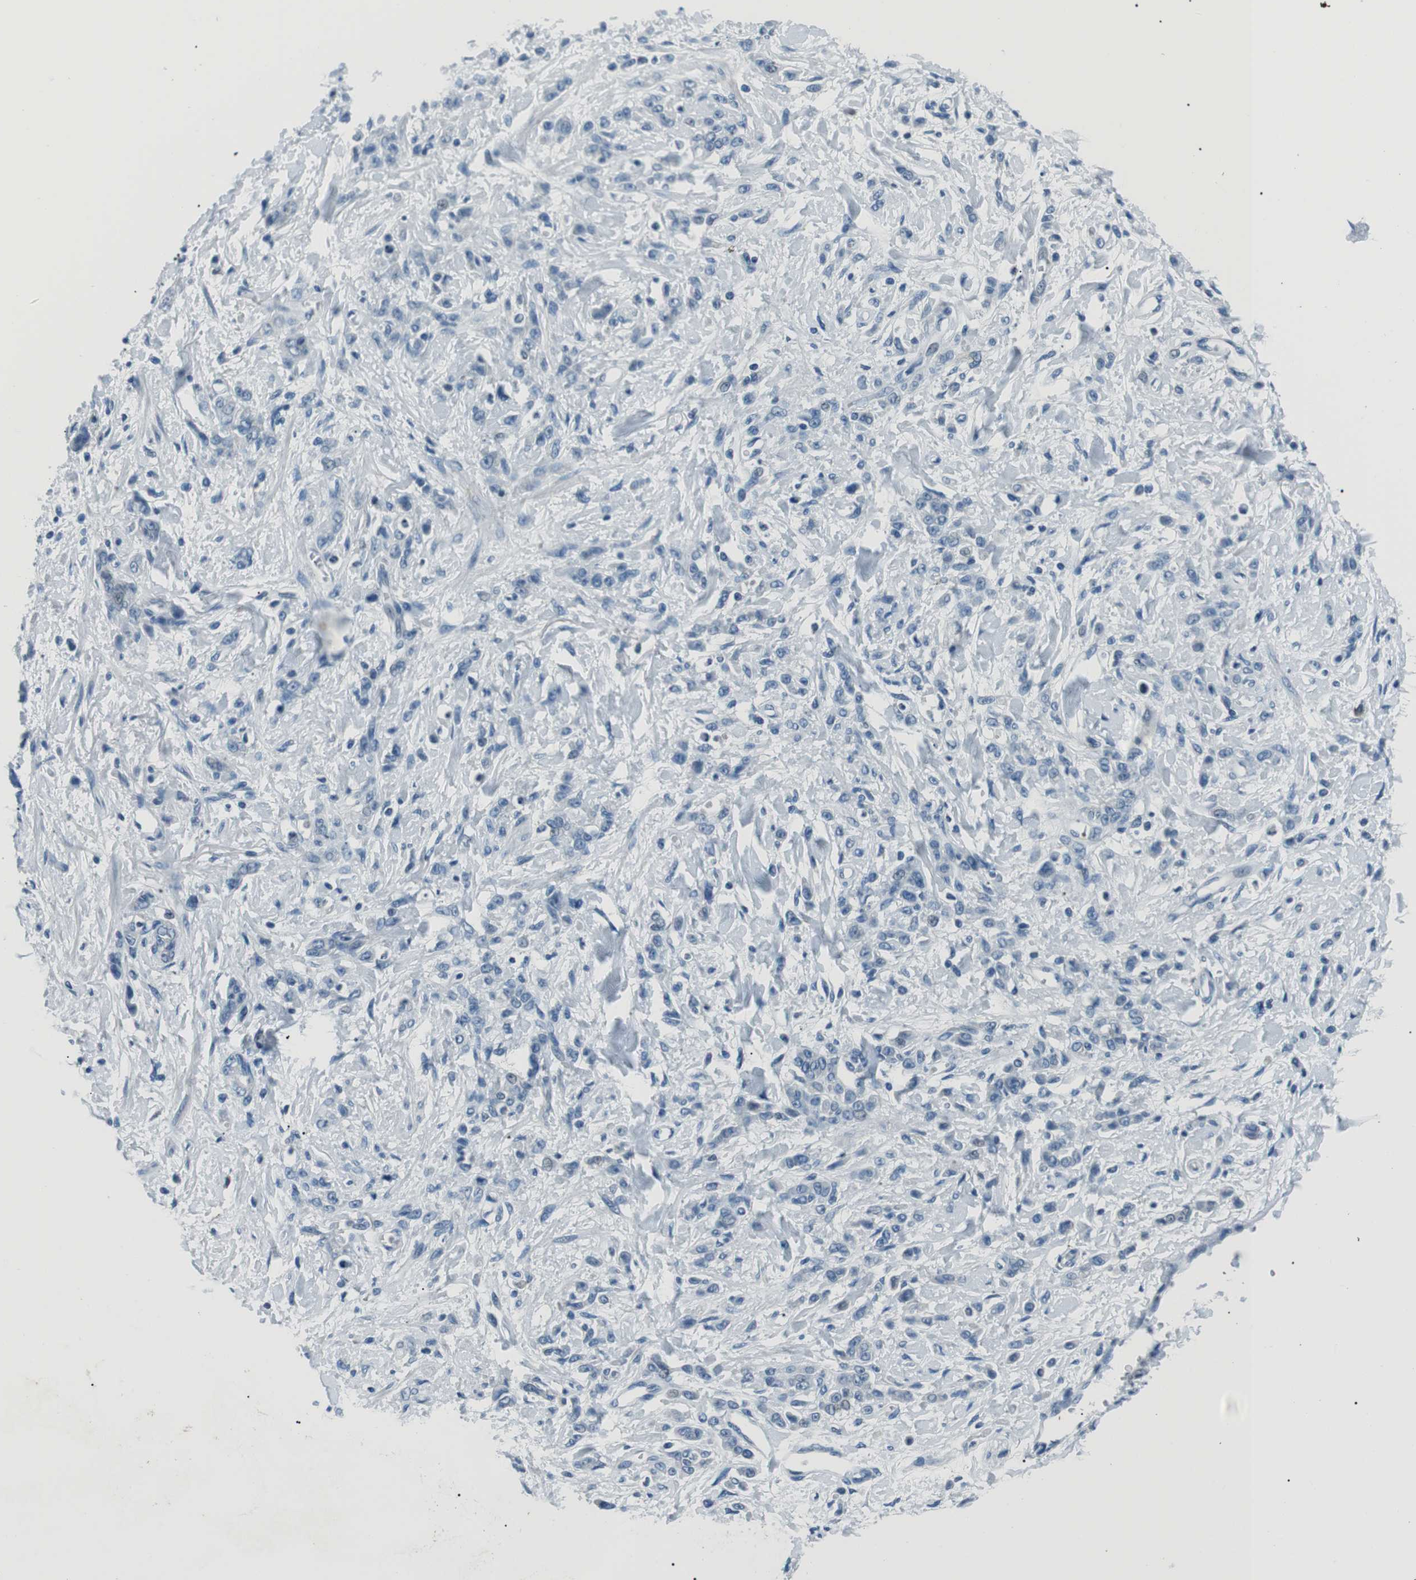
{"staining": {"intensity": "negative", "quantity": "none", "location": "none"}, "tissue": "stomach cancer", "cell_type": "Tumor cells", "image_type": "cancer", "snomed": [{"axis": "morphology", "description": "Normal tissue, NOS"}, {"axis": "morphology", "description": "Adenocarcinoma, NOS"}, {"axis": "topography", "description": "Stomach"}], "caption": "Immunohistochemistry micrograph of neoplastic tissue: human adenocarcinoma (stomach) stained with DAB demonstrates no significant protein positivity in tumor cells.", "gene": "ST6GAL1", "patient": {"sex": "male", "age": 82}}